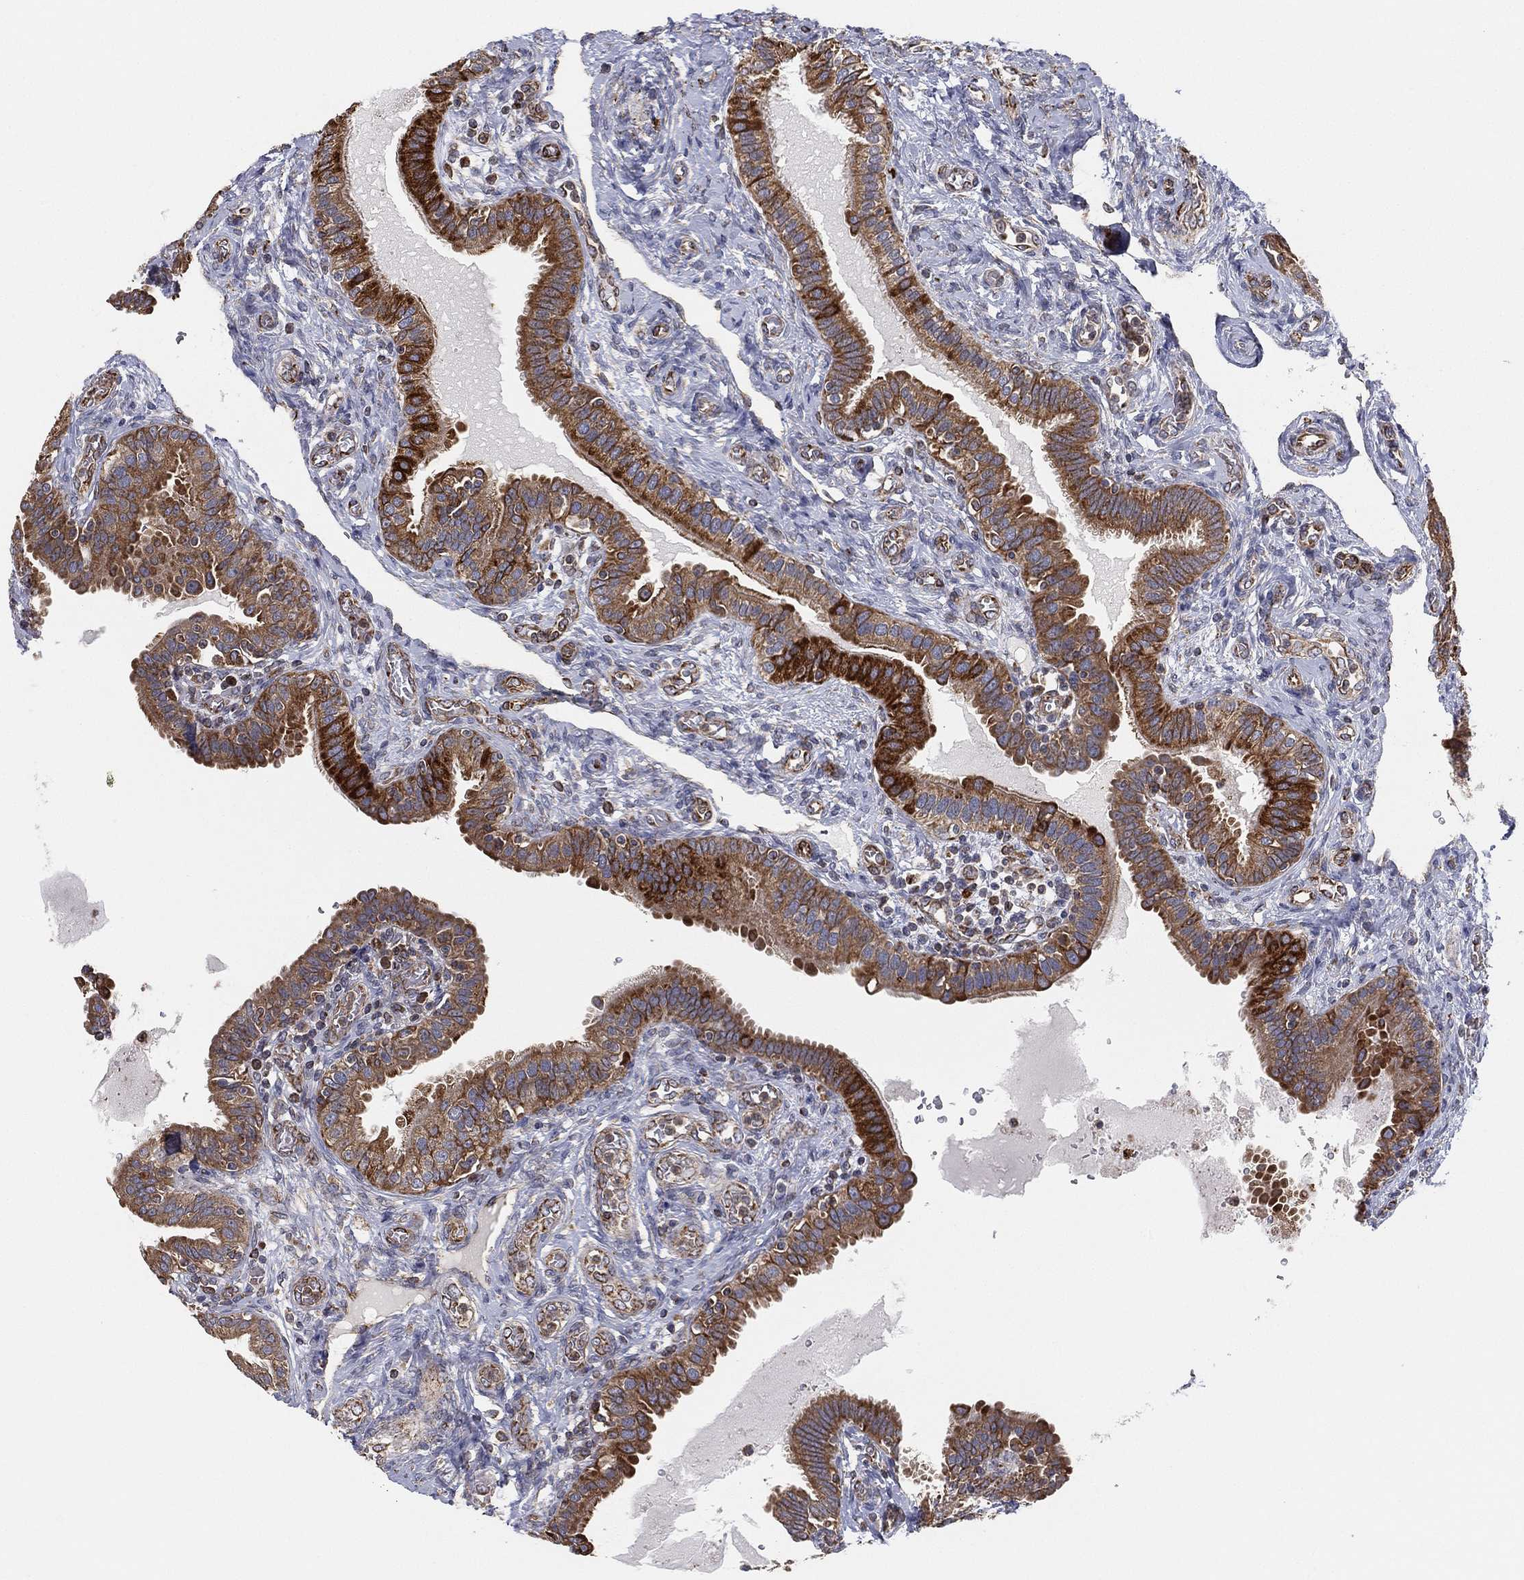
{"staining": {"intensity": "moderate", "quantity": ">75%", "location": "cytoplasmic/membranous"}, "tissue": "fallopian tube", "cell_type": "Glandular cells", "image_type": "normal", "snomed": [{"axis": "morphology", "description": "Normal tissue, NOS"}, {"axis": "topography", "description": "Fallopian tube"}, {"axis": "topography", "description": "Ovary"}], "caption": "Protein staining reveals moderate cytoplasmic/membranous expression in approximately >75% of glandular cells in normal fallopian tube. The staining was performed using DAB to visualize the protein expression in brown, while the nuclei were stained in blue with hematoxylin (Magnification: 20x).", "gene": "CYB5B", "patient": {"sex": "female", "age": 41}}